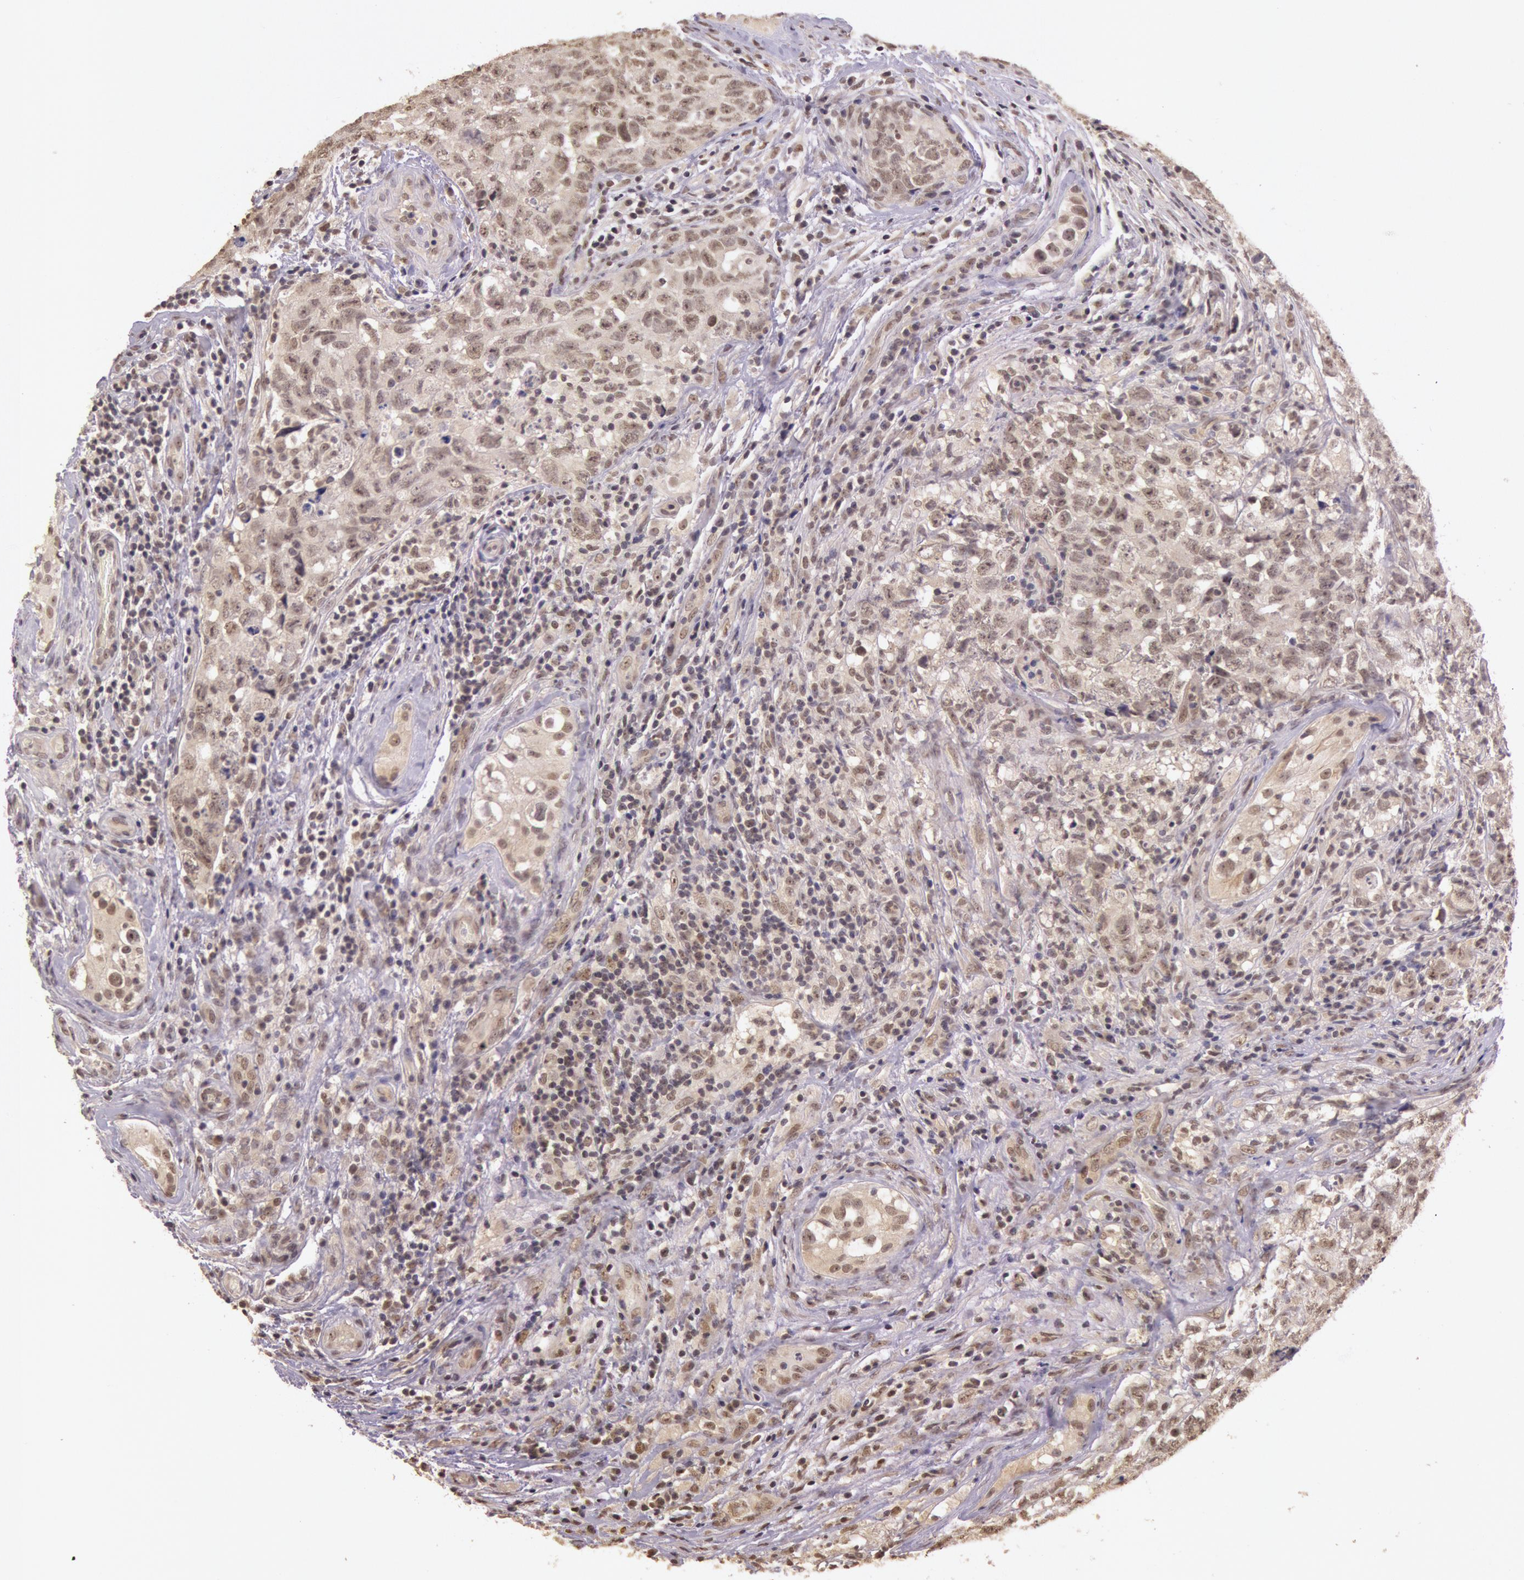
{"staining": {"intensity": "negative", "quantity": "none", "location": "none"}, "tissue": "testis cancer", "cell_type": "Tumor cells", "image_type": "cancer", "snomed": [{"axis": "morphology", "description": "Carcinoma, Embryonal, NOS"}, {"axis": "topography", "description": "Testis"}], "caption": "Human embryonal carcinoma (testis) stained for a protein using immunohistochemistry exhibits no staining in tumor cells.", "gene": "RTL10", "patient": {"sex": "male", "age": 31}}